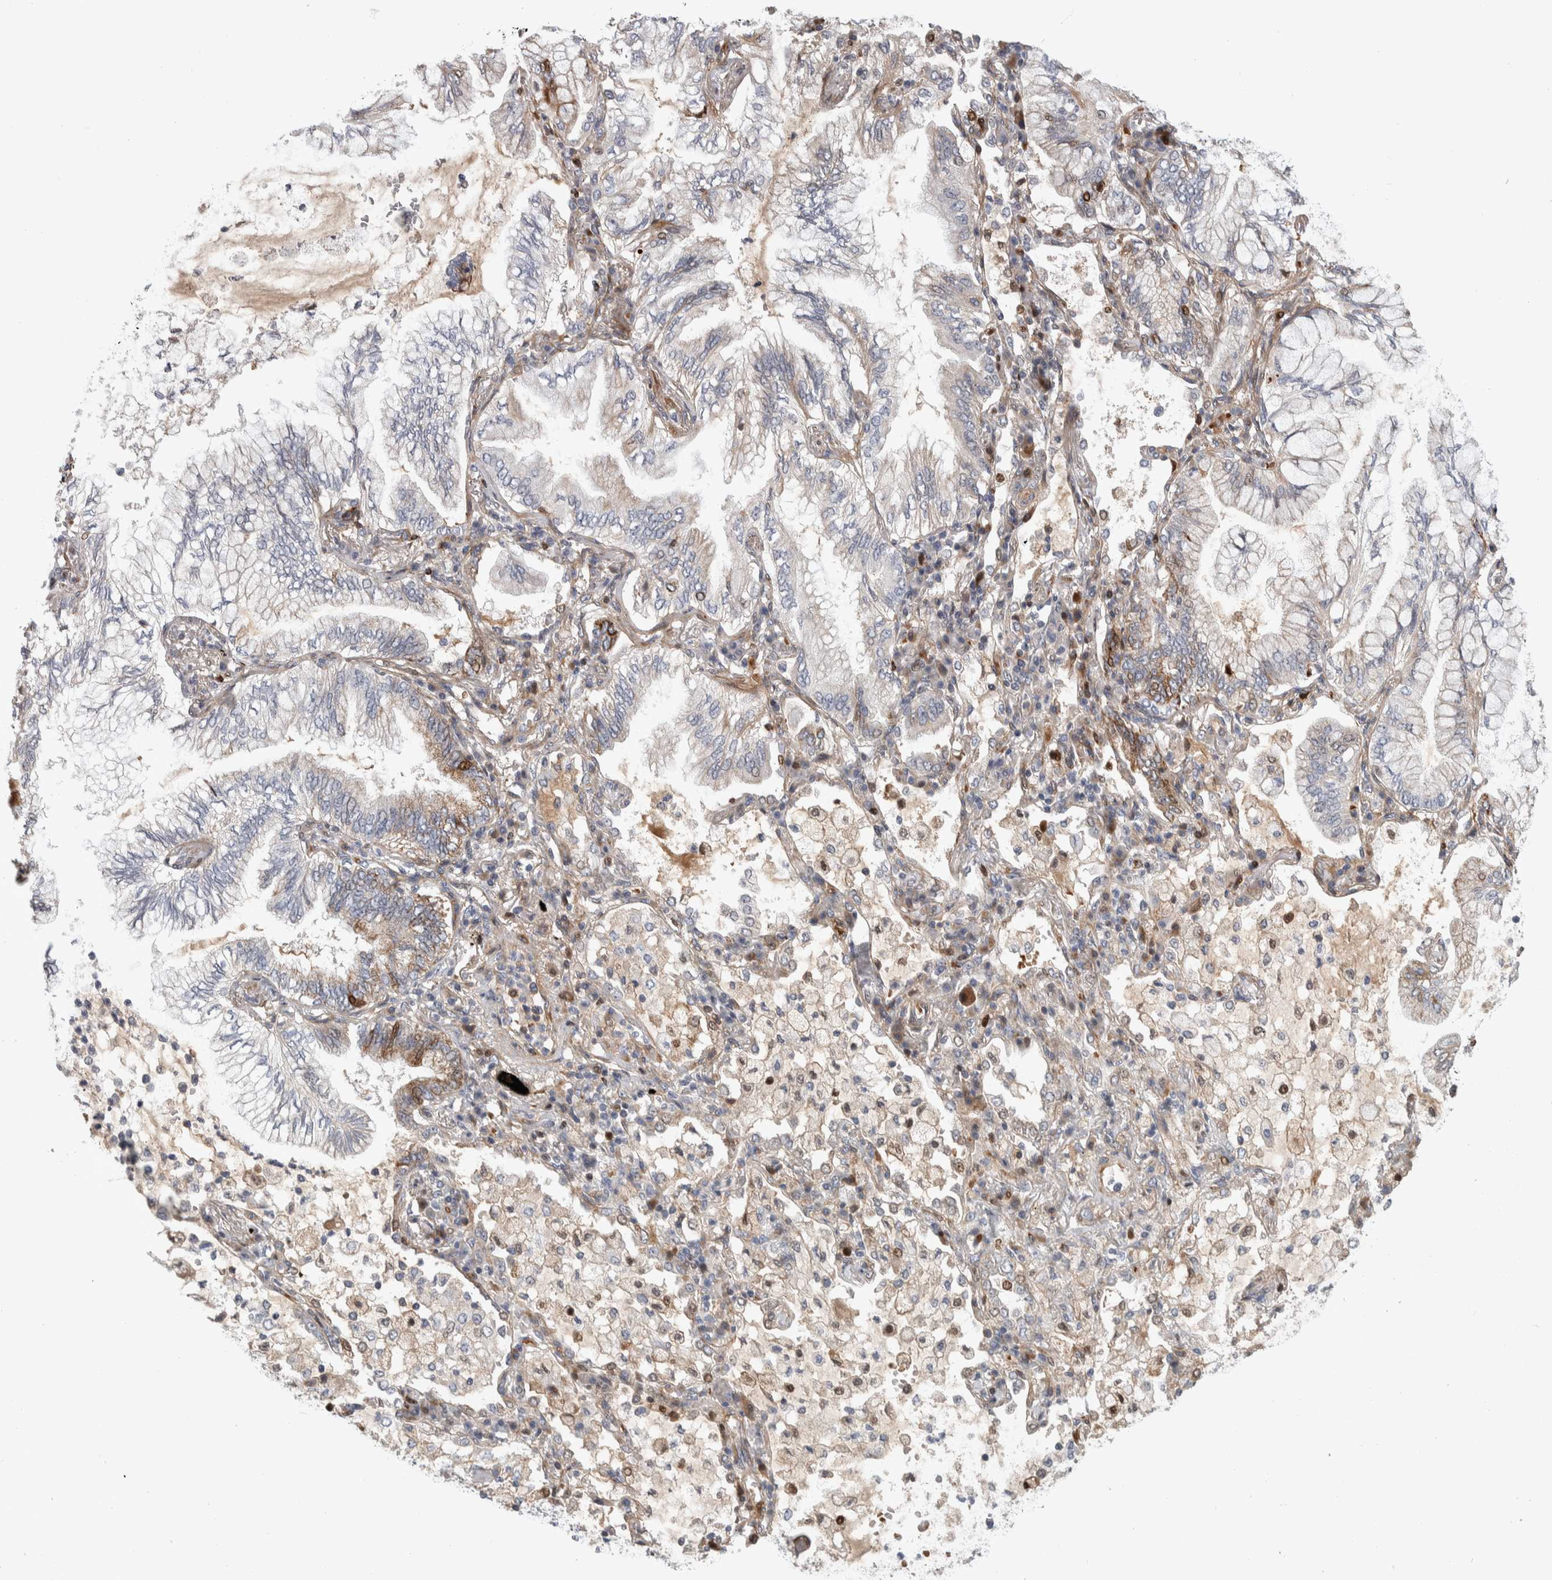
{"staining": {"intensity": "moderate", "quantity": "<25%", "location": "cytoplasmic/membranous"}, "tissue": "lung cancer", "cell_type": "Tumor cells", "image_type": "cancer", "snomed": [{"axis": "morphology", "description": "Adenocarcinoma, NOS"}, {"axis": "topography", "description": "Lung"}], "caption": "Protein expression analysis of human lung cancer (adenocarcinoma) reveals moderate cytoplasmic/membranous expression in approximately <25% of tumor cells. The staining was performed using DAB (3,3'-diaminobenzidine) to visualize the protein expression in brown, while the nuclei were stained in blue with hematoxylin (Magnification: 20x).", "gene": "PSMG3", "patient": {"sex": "female", "age": 70}}